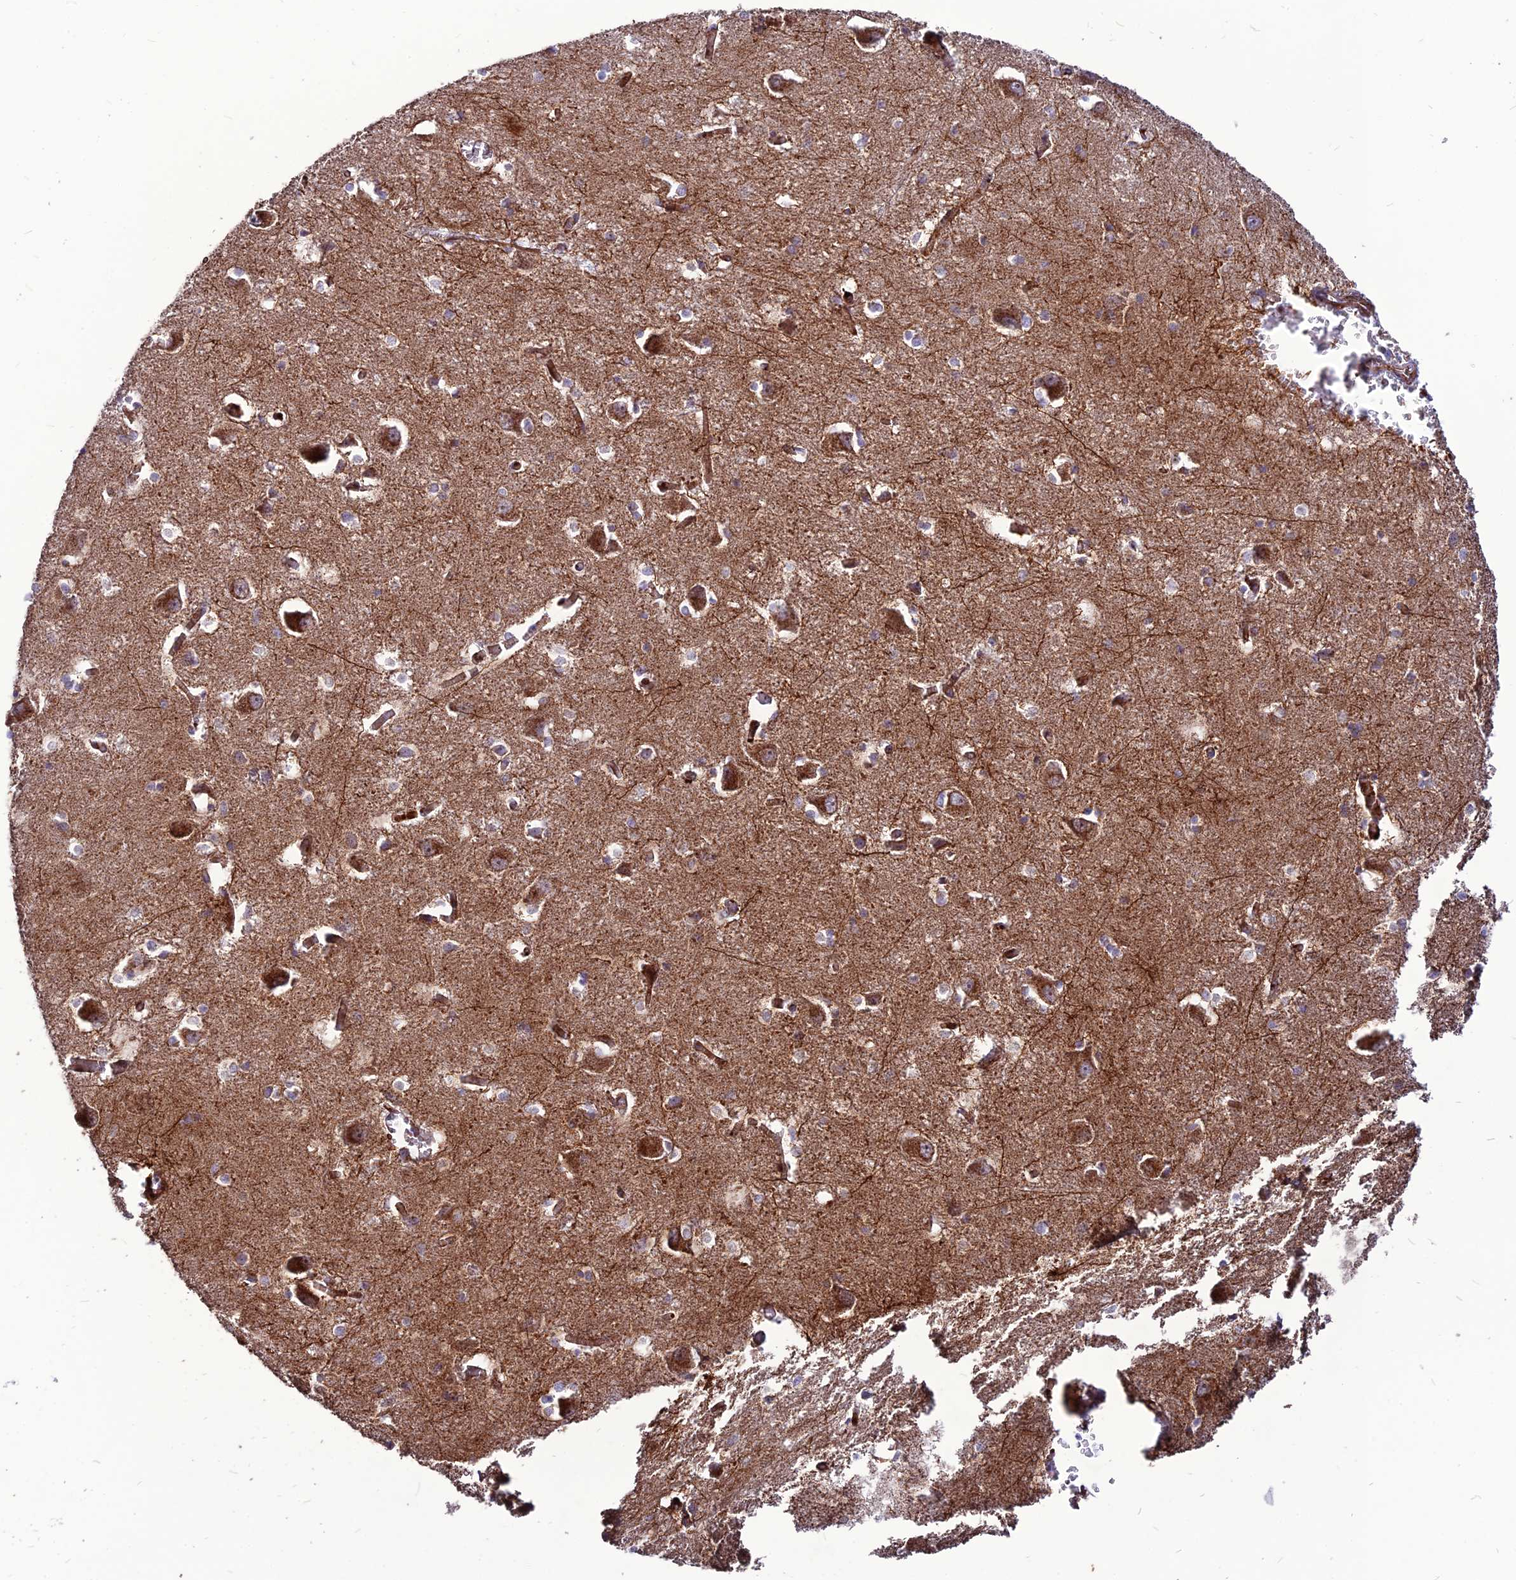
{"staining": {"intensity": "moderate", "quantity": "<25%", "location": "cytoplasmic/membranous"}, "tissue": "caudate", "cell_type": "Glial cells", "image_type": "normal", "snomed": [{"axis": "morphology", "description": "Normal tissue, NOS"}, {"axis": "topography", "description": "Lateral ventricle wall"}], "caption": "DAB (3,3'-diaminobenzidine) immunohistochemical staining of normal human caudate exhibits moderate cytoplasmic/membranous protein positivity in about <25% of glial cells.", "gene": "RIMOC1", "patient": {"sex": "male", "age": 37}}